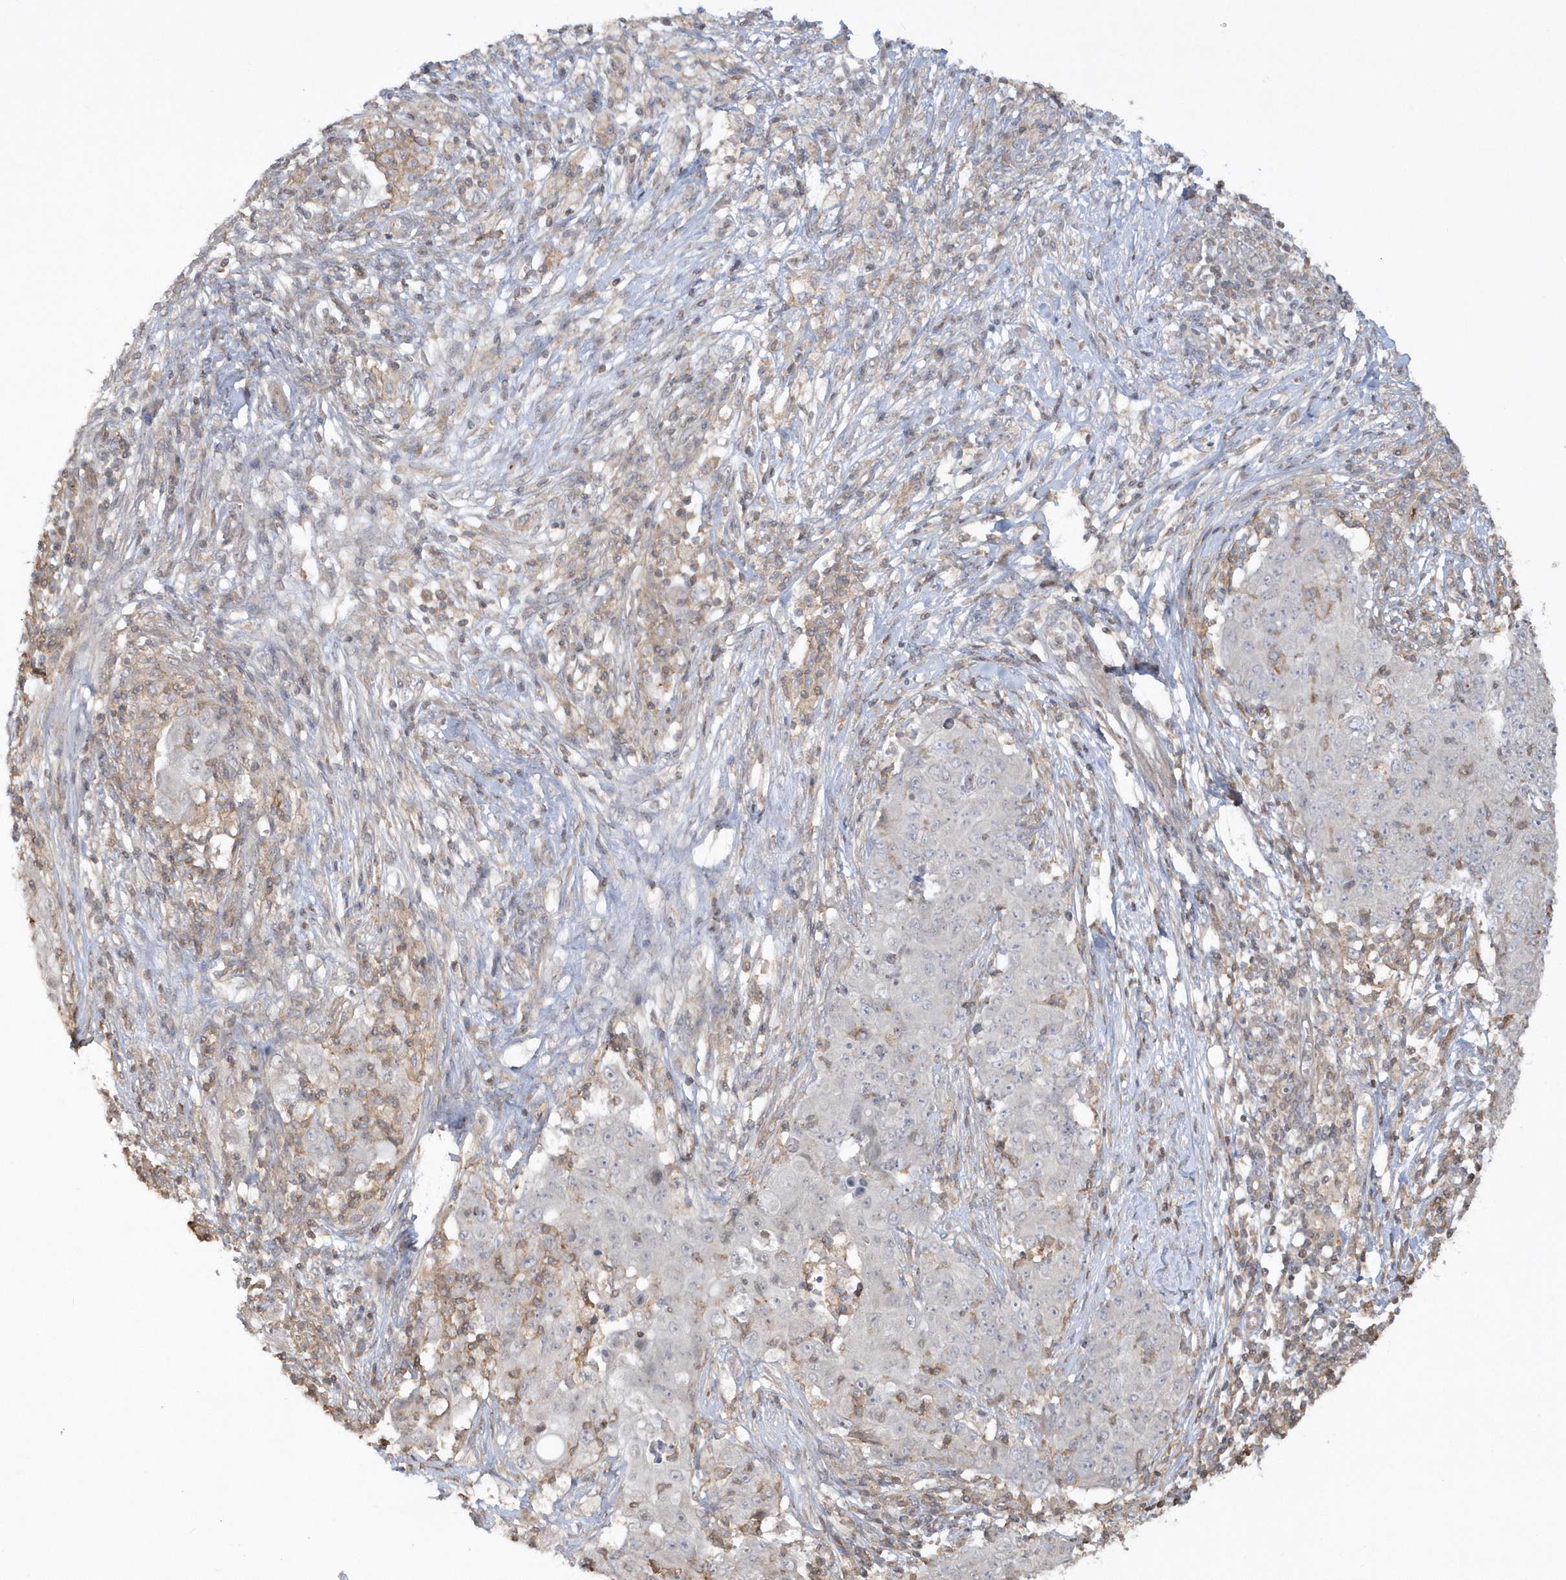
{"staining": {"intensity": "negative", "quantity": "none", "location": "none"}, "tissue": "ovarian cancer", "cell_type": "Tumor cells", "image_type": "cancer", "snomed": [{"axis": "morphology", "description": "Carcinoma, endometroid"}, {"axis": "topography", "description": "Ovary"}], "caption": "Immunohistochemistry (IHC) micrograph of ovarian cancer stained for a protein (brown), which exhibits no staining in tumor cells. Brightfield microscopy of immunohistochemistry (IHC) stained with DAB (brown) and hematoxylin (blue), captured at high magnification.", "gene": "BSN", "patient": {"sex": "female", "age": 42}}